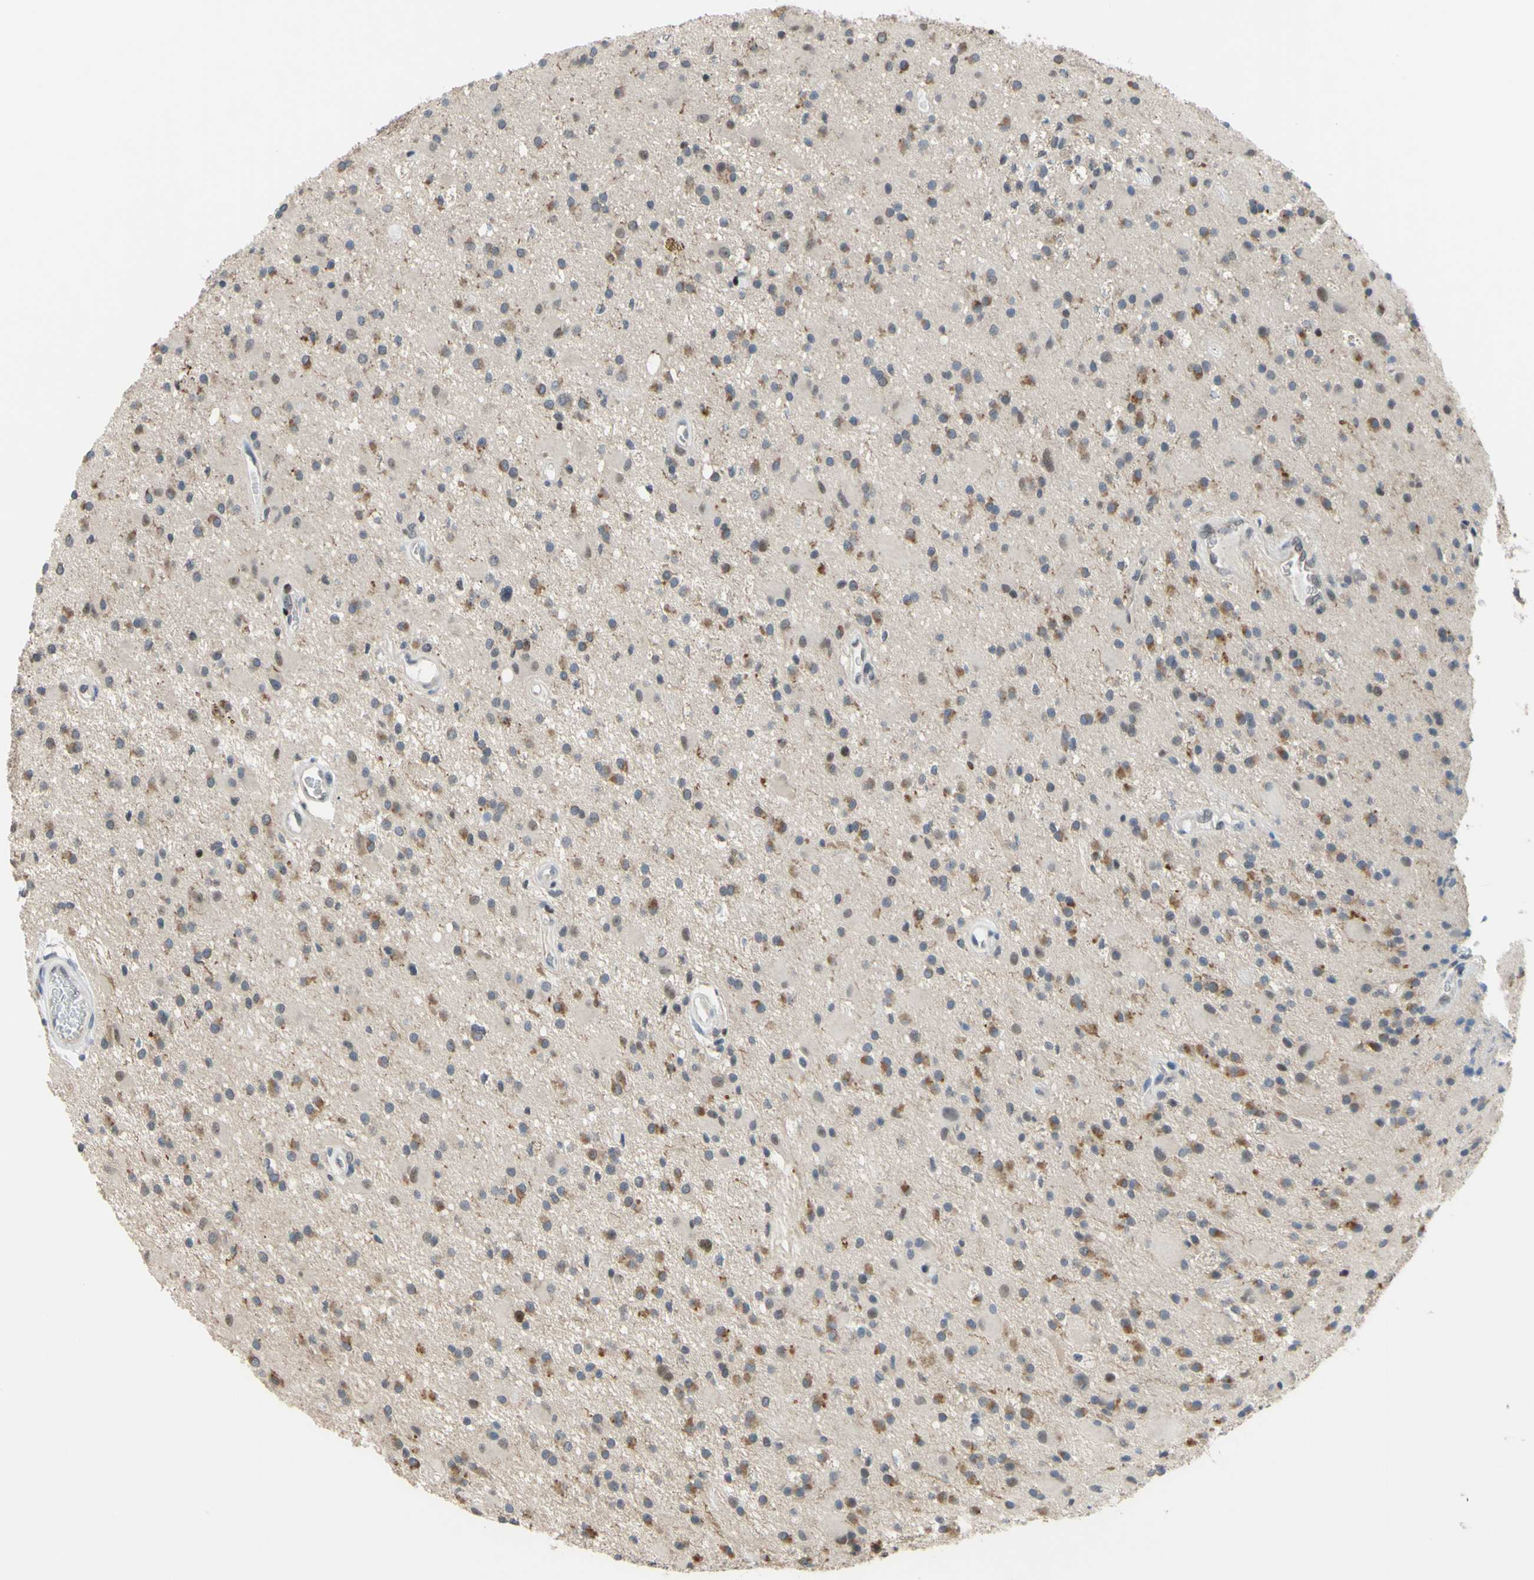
{"staining": {"intensity": "moderate", "quantity": "25%-75%", "location": "cytoplasmic/membranous,nuclear"}, "tissue": "glioma", "cell_type": "Tumor cells", "image_type": "cancer", "snomed": [{"axis": "morphology", "description": "Glioma, malignant, Low grade"}, {"axis": "topography", "description": "Brain"}], "caption": "Immunohistochemistry (IHC) (DAB (3,3'-diaminobenzidine)) staining of human glioma demonstrates moderate cytoplasmic/membranous and nuclear protein staining in about 25%-75% of tumor cells.", "gene": "SP4", "patient": {"sex": "male", "age": 58}}